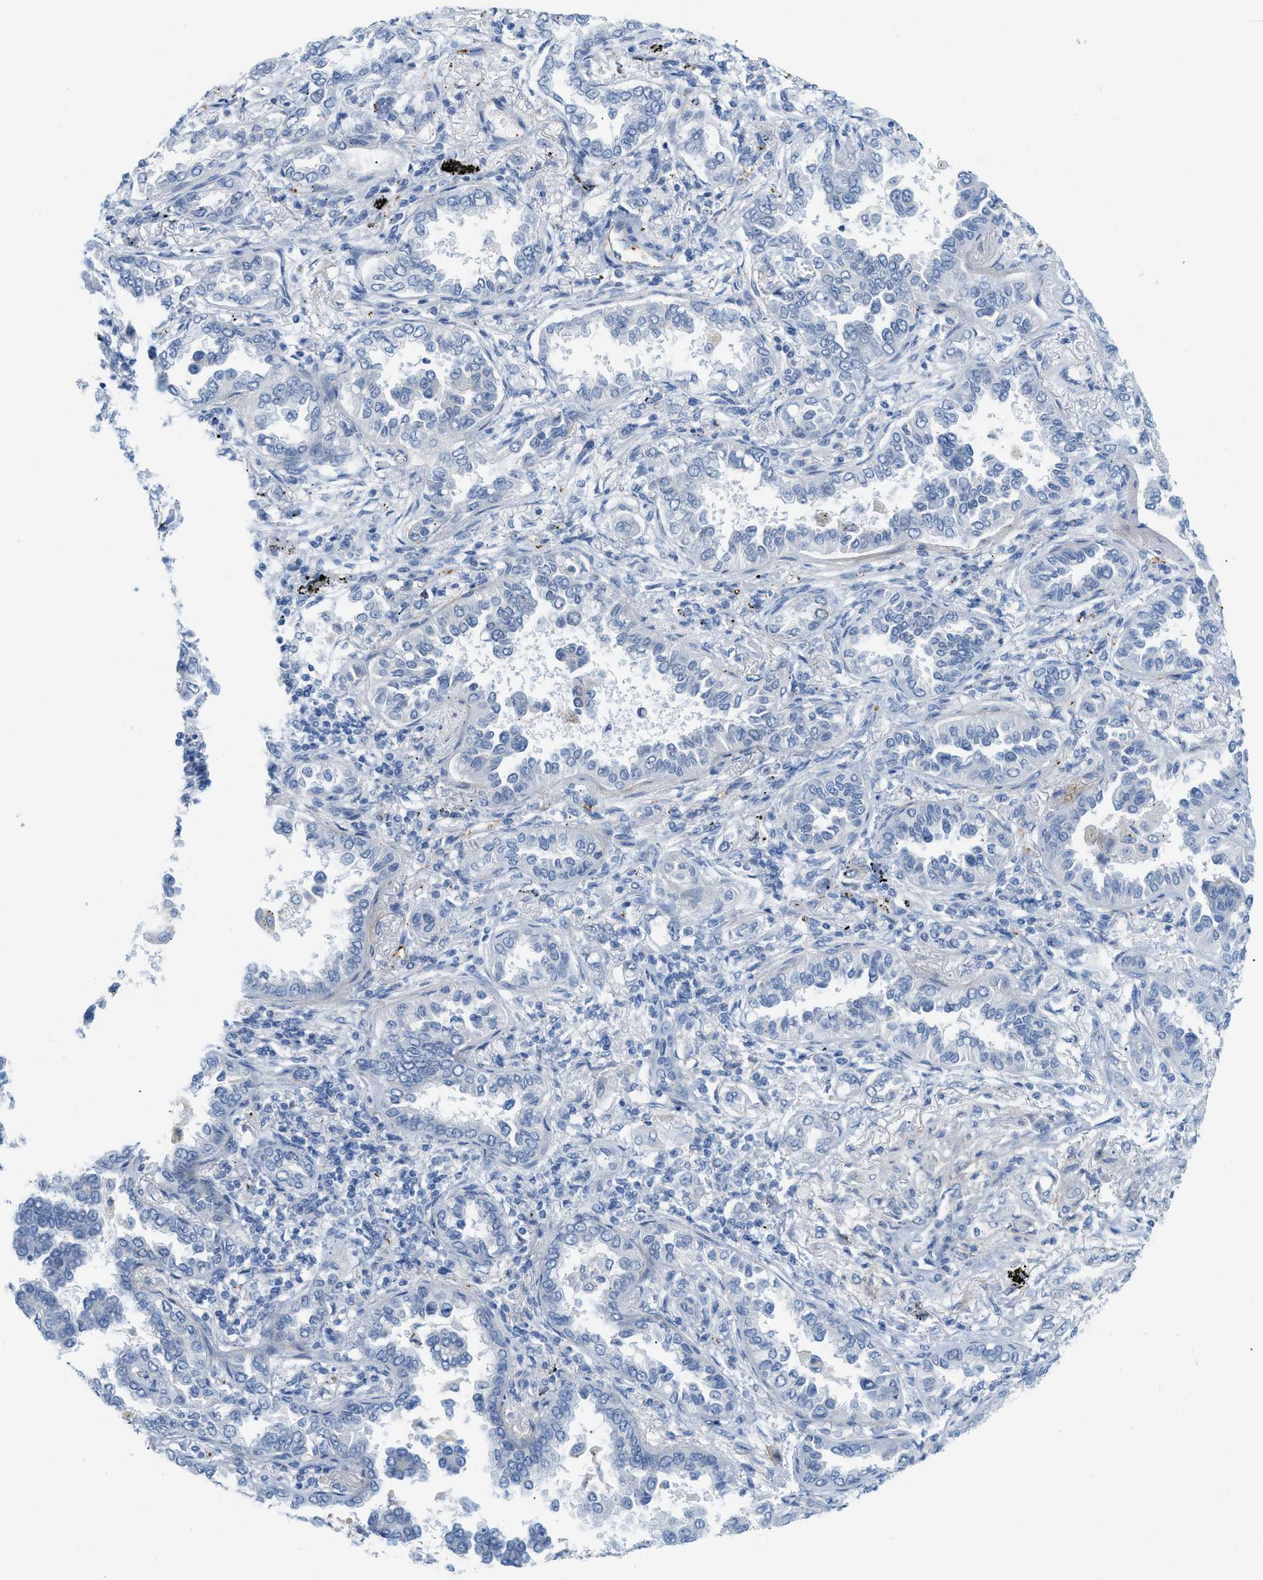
{"staining": {"intensity": "negative", "quantity": "none", "location": "none"}, "tissue": "lung cancer", "cell_type": "Tumor cells", "image_type": "cancer", "snomed": [{"axis": "morphology", "description": "Normal tissue, NOS"}, {"axis": "morphology", "description": "Adenocarcinoma, NOS"}, {"axis": "topography", "description": "Lung"}], "caption": "The histopathology image exhibits no staining of tumor cells in adenocarcinoma (lung).", "gene": "HLTF", "patient": {"sex": "male", "age": 59}}